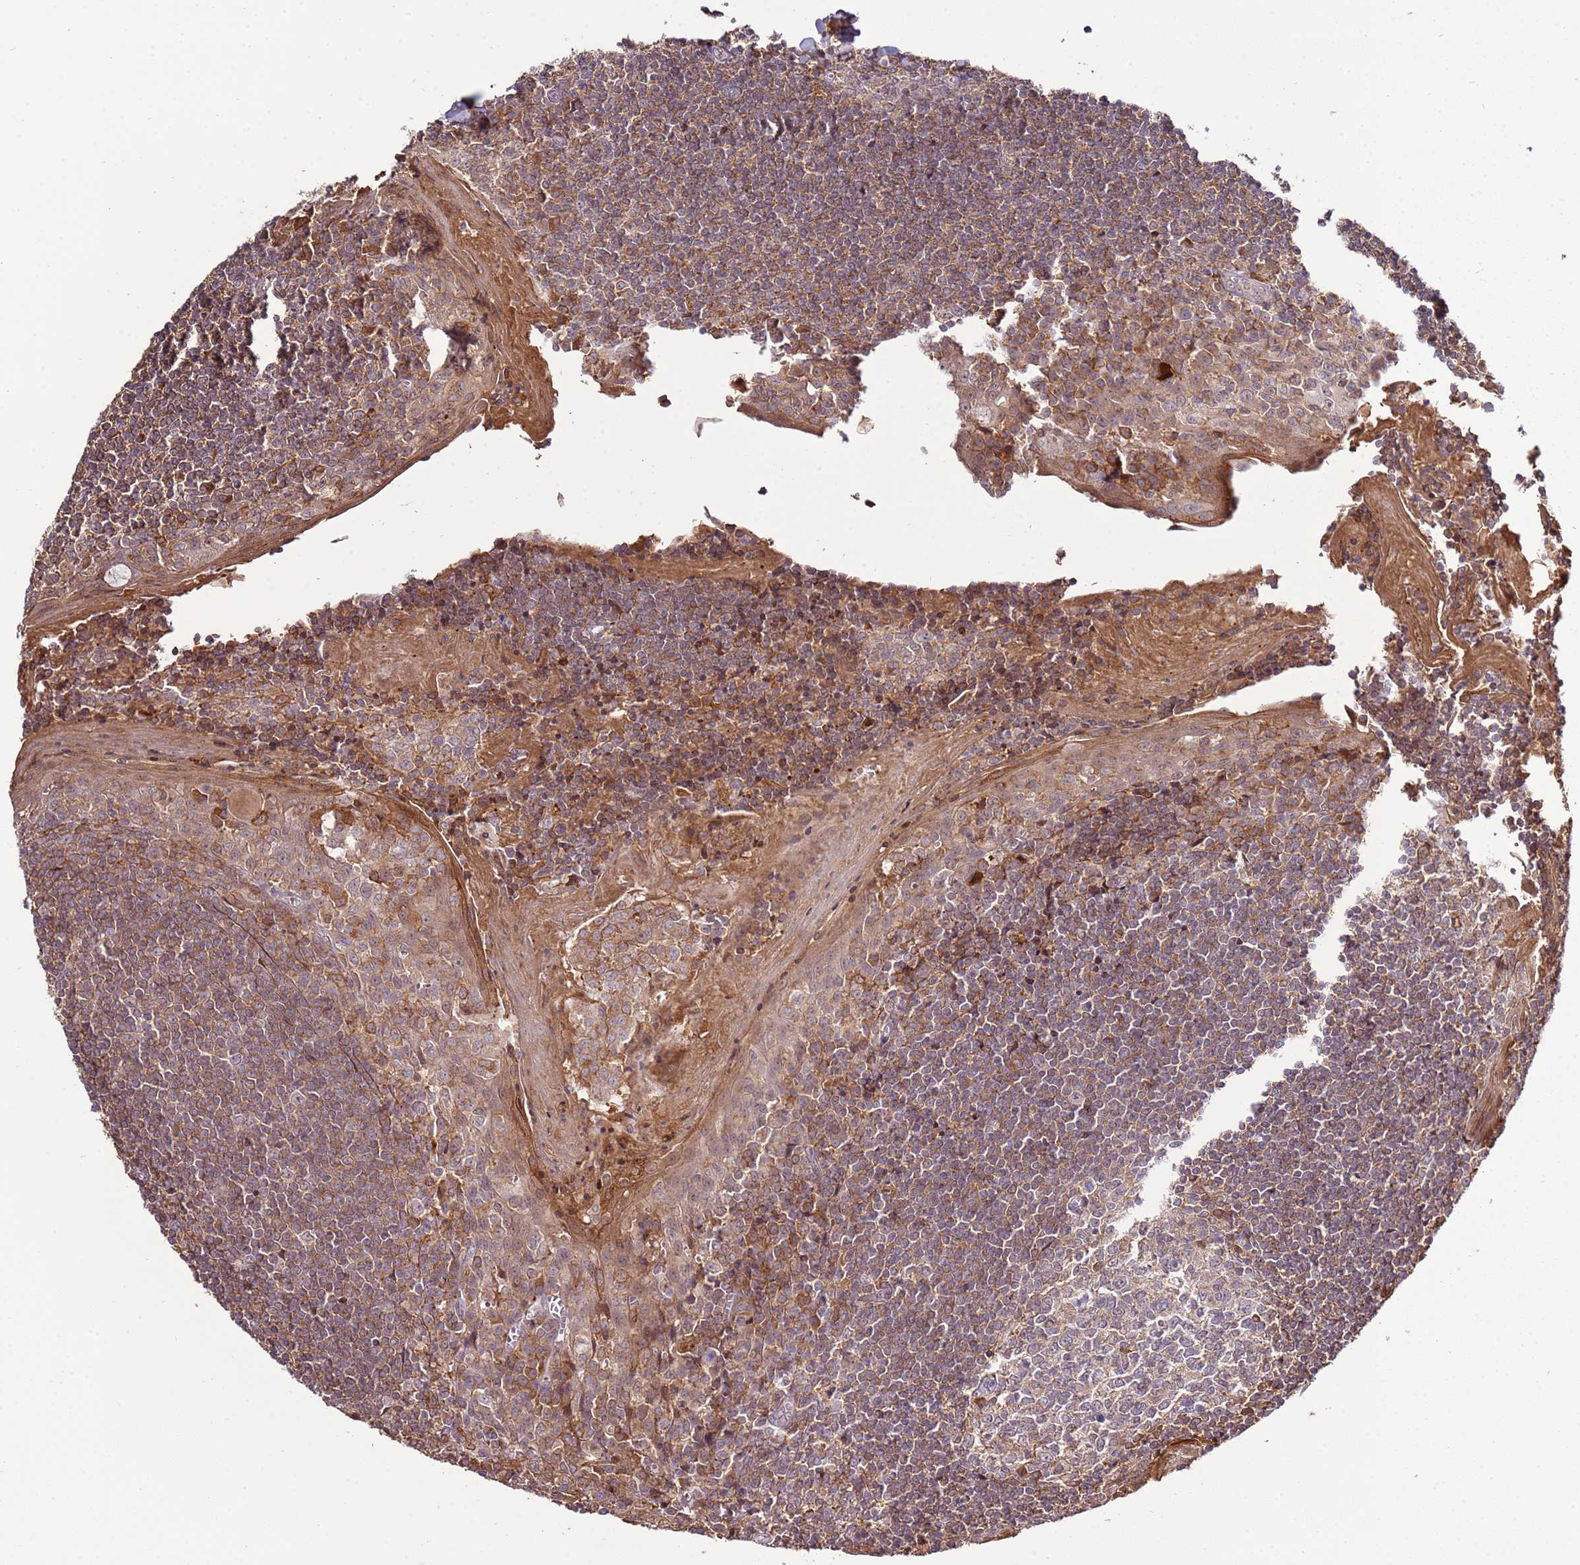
{"staining": {"intensity": "moderate", "quantity": "<25%", "location": "cytoplasmic/membranous"}, "tissue": "tonsil", "cell_type": "Germinal center cells", "image_type": "normal", "snomed": [{"axis": "morphology", "description": "Normal tissue, NOS"}, {"axis": "topography", "description": "Tonsil"}], "caption": "IHC image of normal tonsil stained for a protein (brown), which exhibits low levels of moderate cytoplasmic/membranous staining in approximately <25% of germinal center cells.", "gene": "ZNF624", "patient": {"sex": "male", "age": 27}}